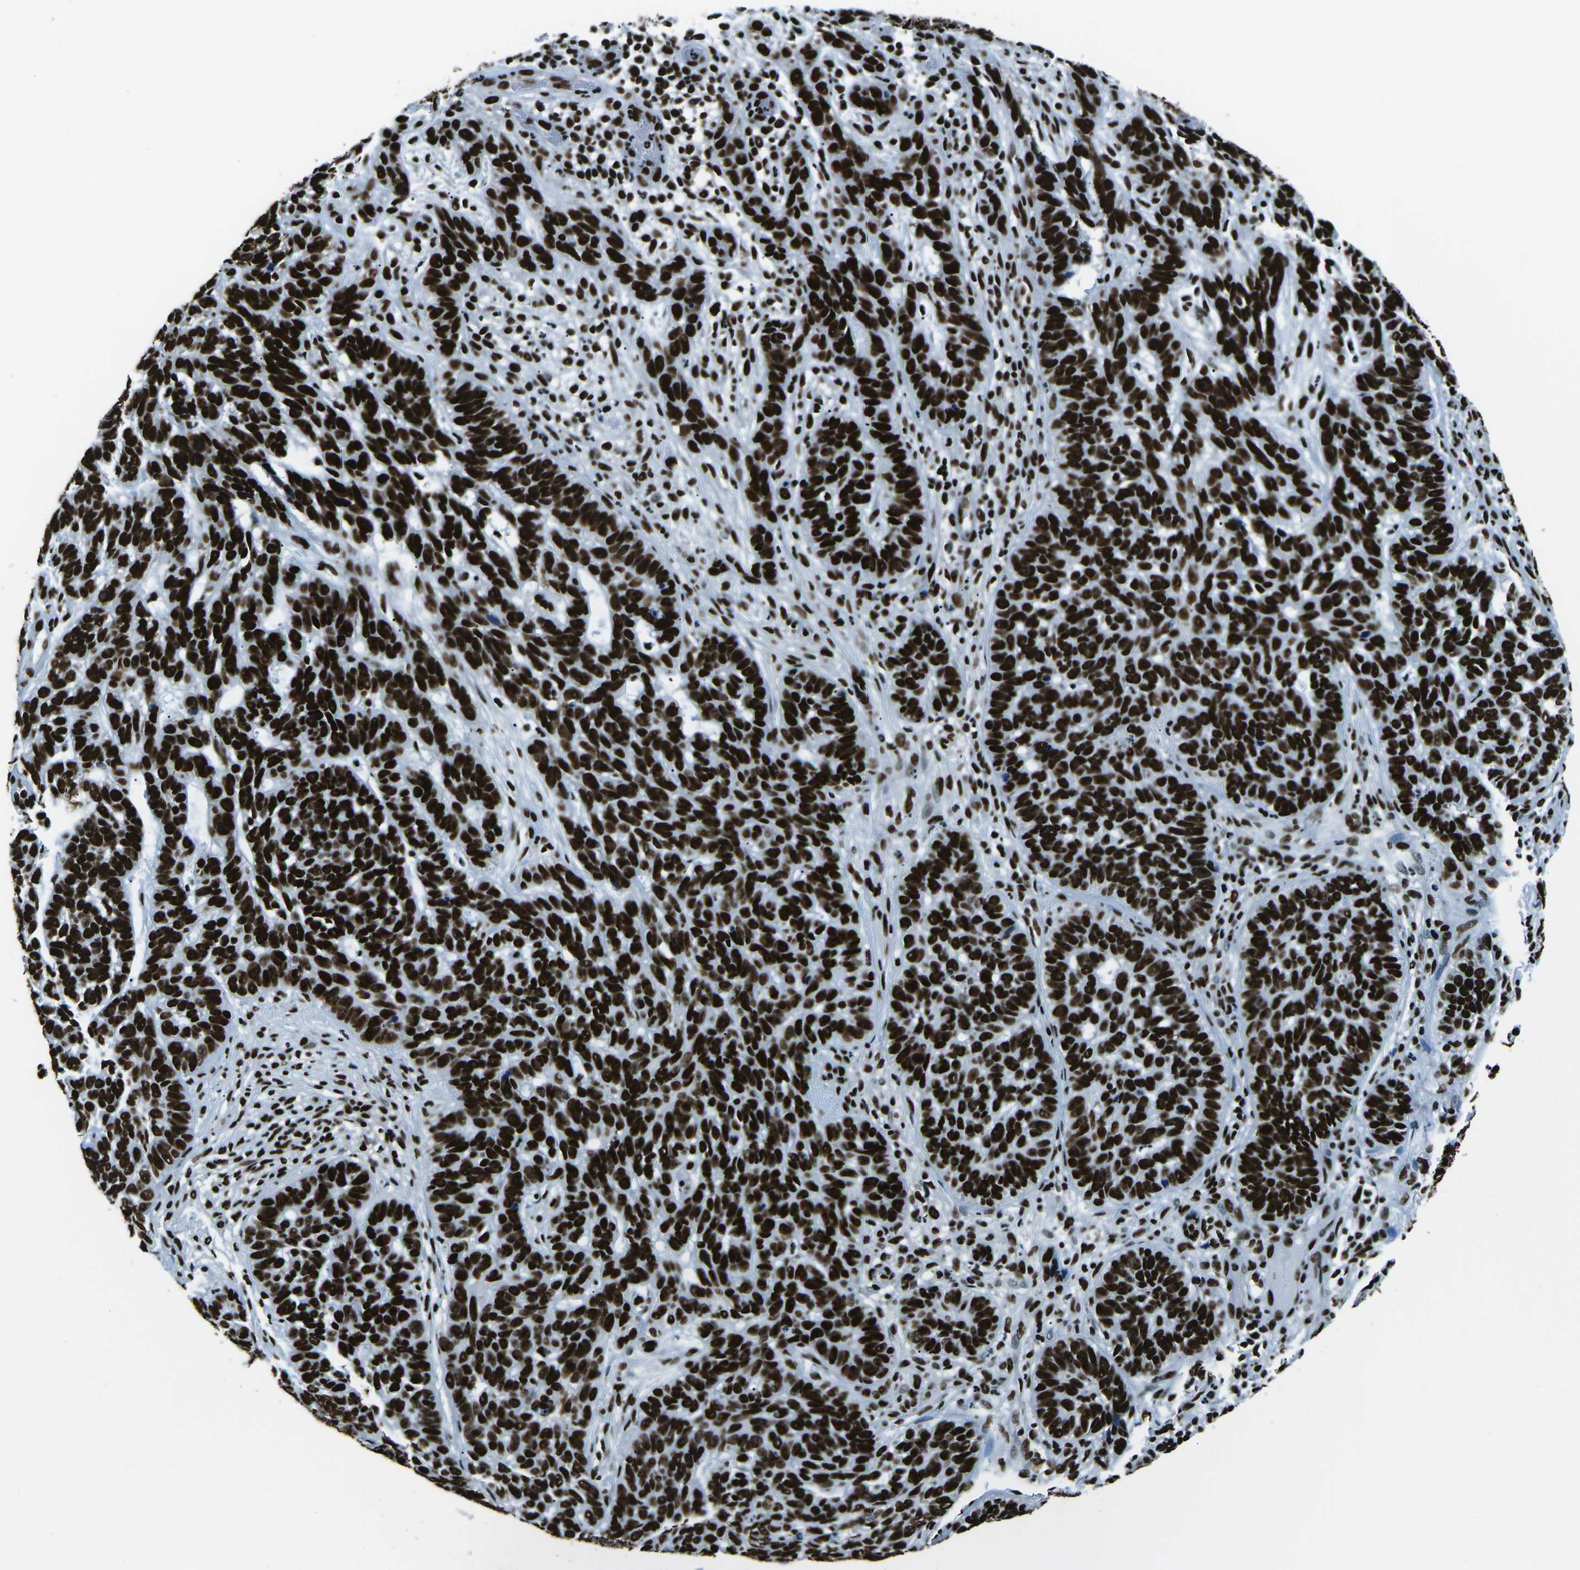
{"staining": {"intensity": "strong", "quantity": ">75%", "location": "nuclear"}, "tissue": "skin cancer", "cell_type": "Tumor cells", "image_type": "cancer", "snomed": [{"axis": "morphology", "description": "Basal cell carcinoma"}, {"axis": "topography", "description": "Skin"}], "caption": "Immunohistochemistry (IHC) histopathology image of neoplastic tissue: human skin cancer (basal cell carcinoma) stained using IHC displays high levels of strong protein expression localized specifically in the nuclear of tumor cells, appearing as a nuclear brown color.", "gene": "HNRNPL", "patient": {"sex": "male", "age": 87}}